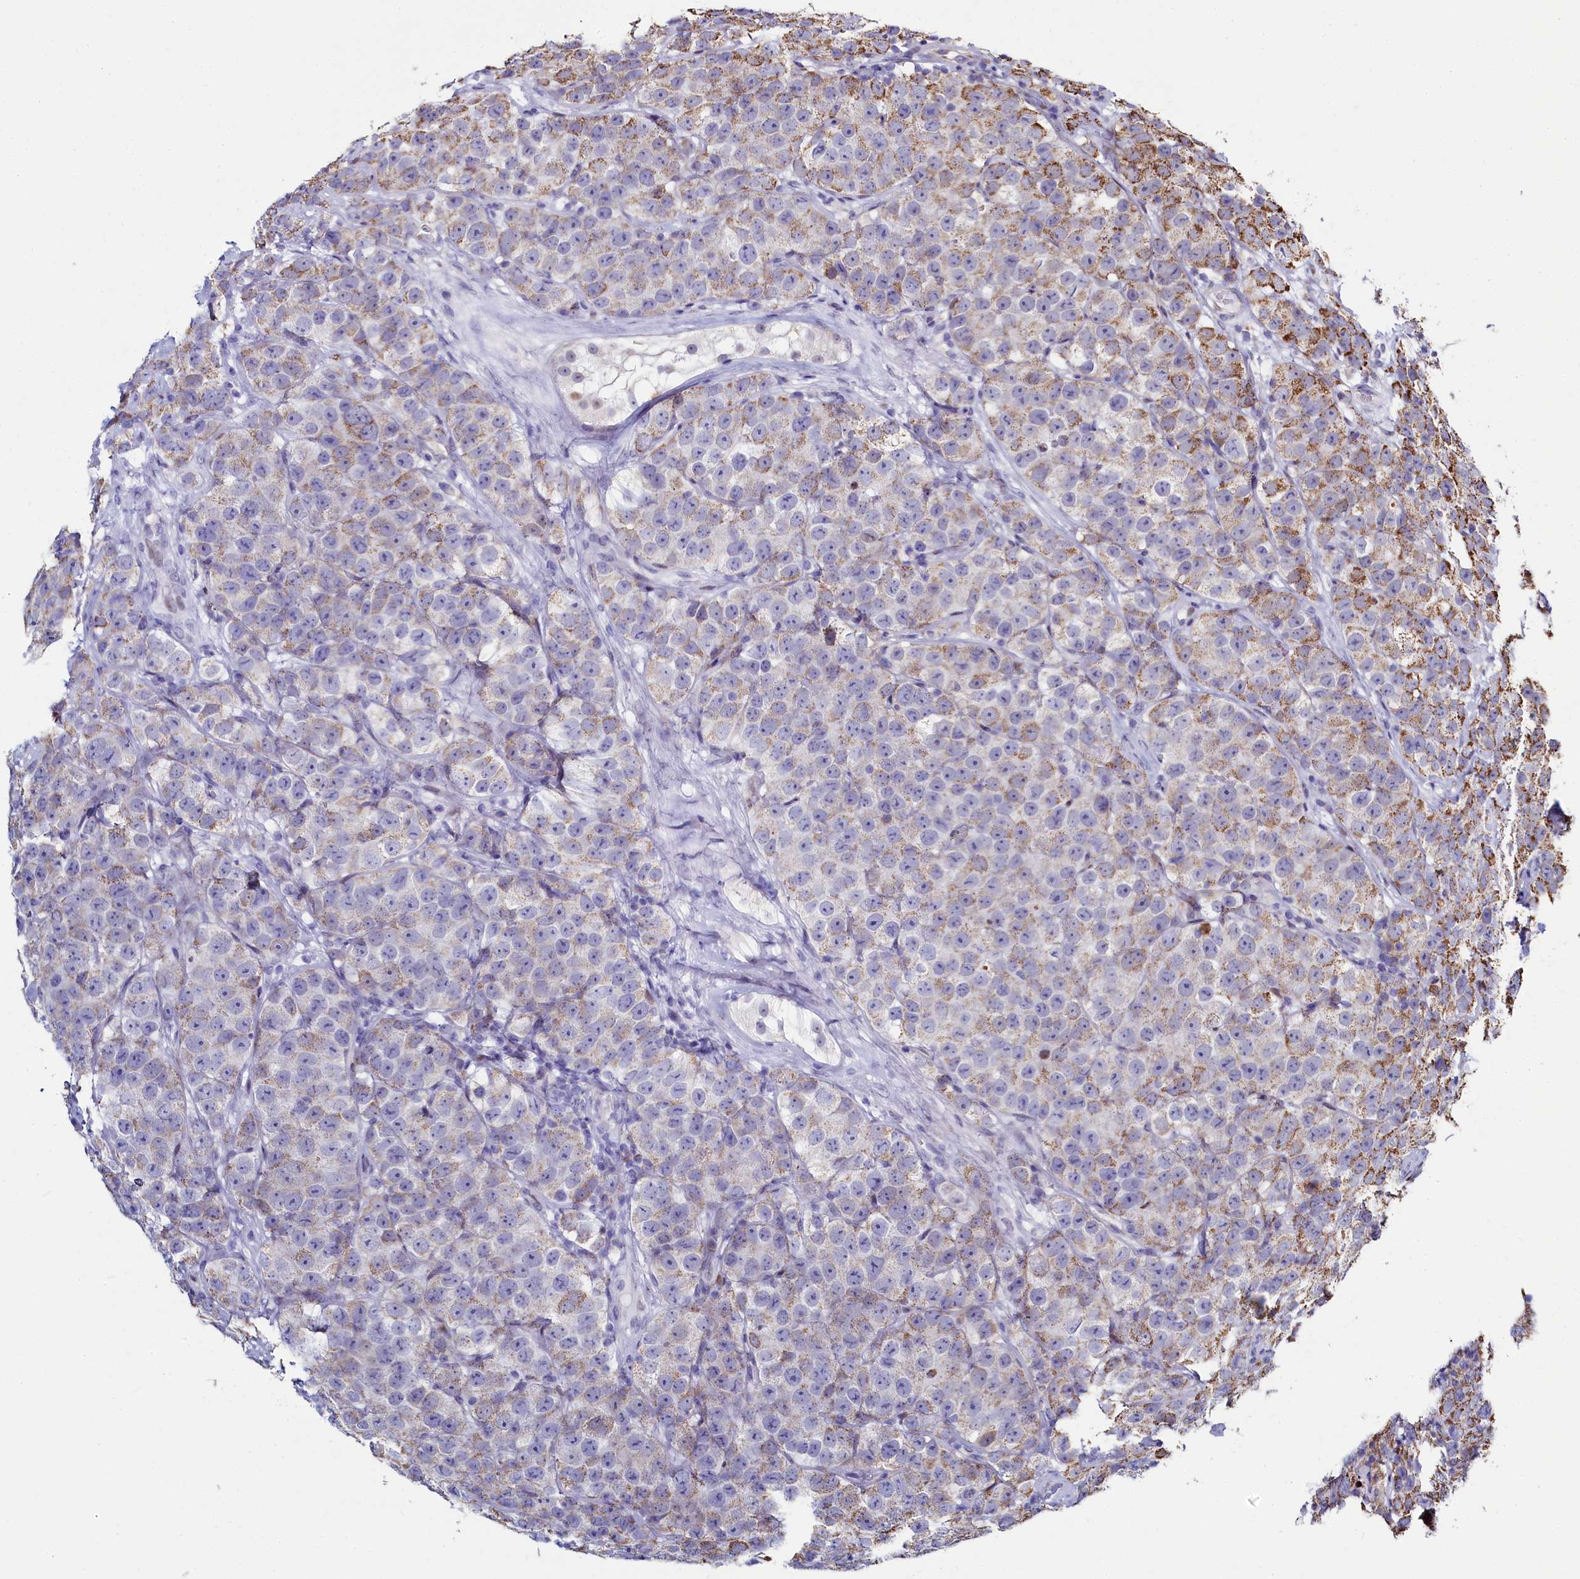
{"staining": {"intensity": "moderate", "quantity": "<25%", "location": "cytoplasmic/membranous"}, "tissue": "testis cancer", "cell_type": "Tumor cells", "image_type": "cancer", "snomed": [{"axis": "morphology", "description": "Seminoma, NOS"}, {"axis": "topography", "description": "Testis"}], "caption": "DAB immunohistochemical staining of testis seminoma shows moderate cytoplasmic/membranous protein expression in approximately <25% of tumor cells. (DAB (3,3'-diaminobenzidine) IHC with brightfield microscopy, high magnification).", "gene": "HDGFL3", "patient": {"sex": "male", "age": 28}}